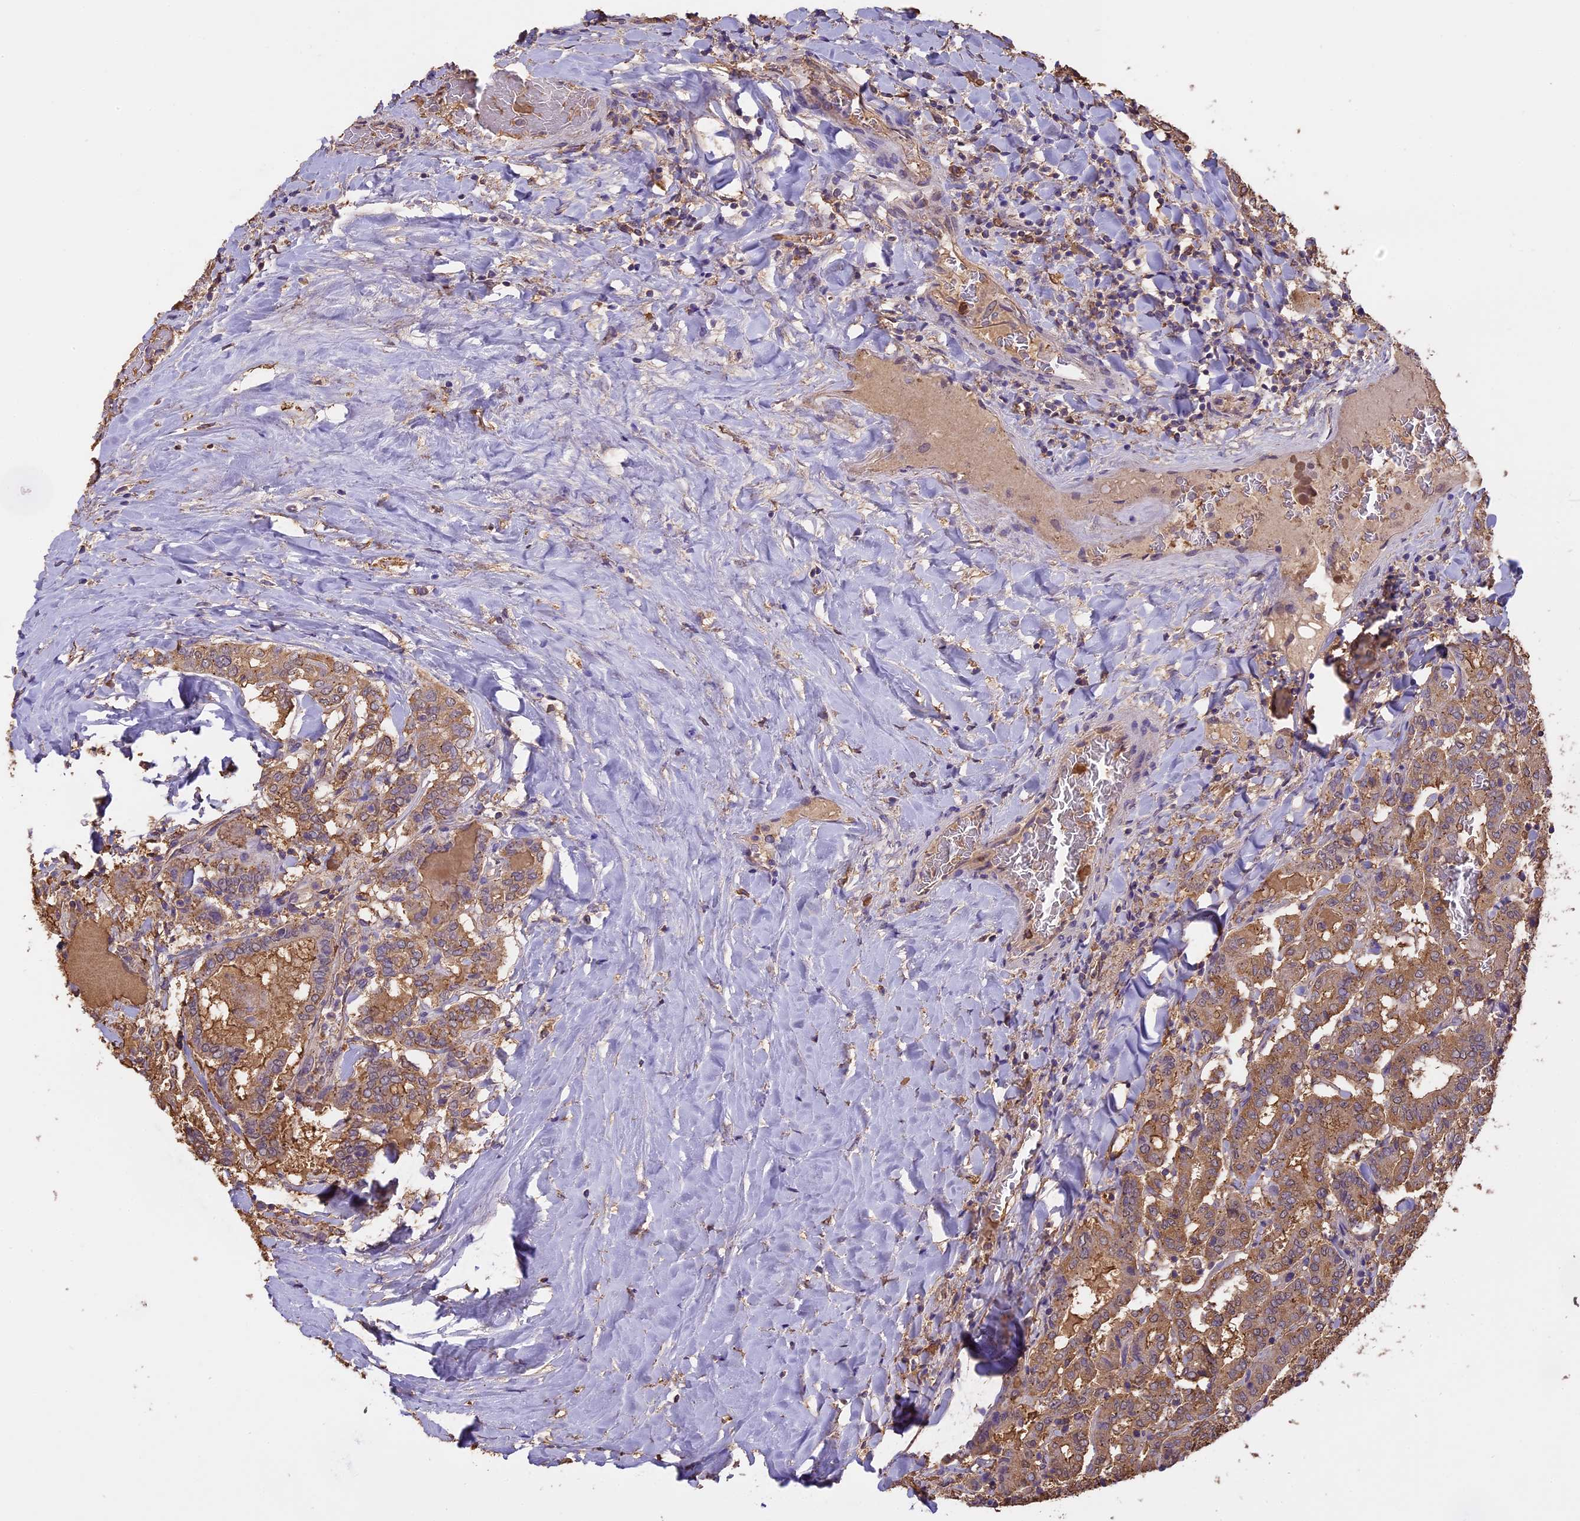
{"staining": {"intensity": "moderate", "quantity": "25%-75%", "location": "cytoplasmic/membranous"}, "tissue": "thyroid cancer", "cell_type": "Tumor cells", "image_type": "cancer", "snomed": [{"axis": "morphology", "description": "Papillary adenocarcinoma, NOS"}, {"axis": "topography", "description": "Thyroid gland"}], "caption": "Thyroid cancer stained with a protein marker demonstrates moderate staining in tumor cells.", "gene": "ARHGAP19", "patient": {"sex": "female", "age": 72}}